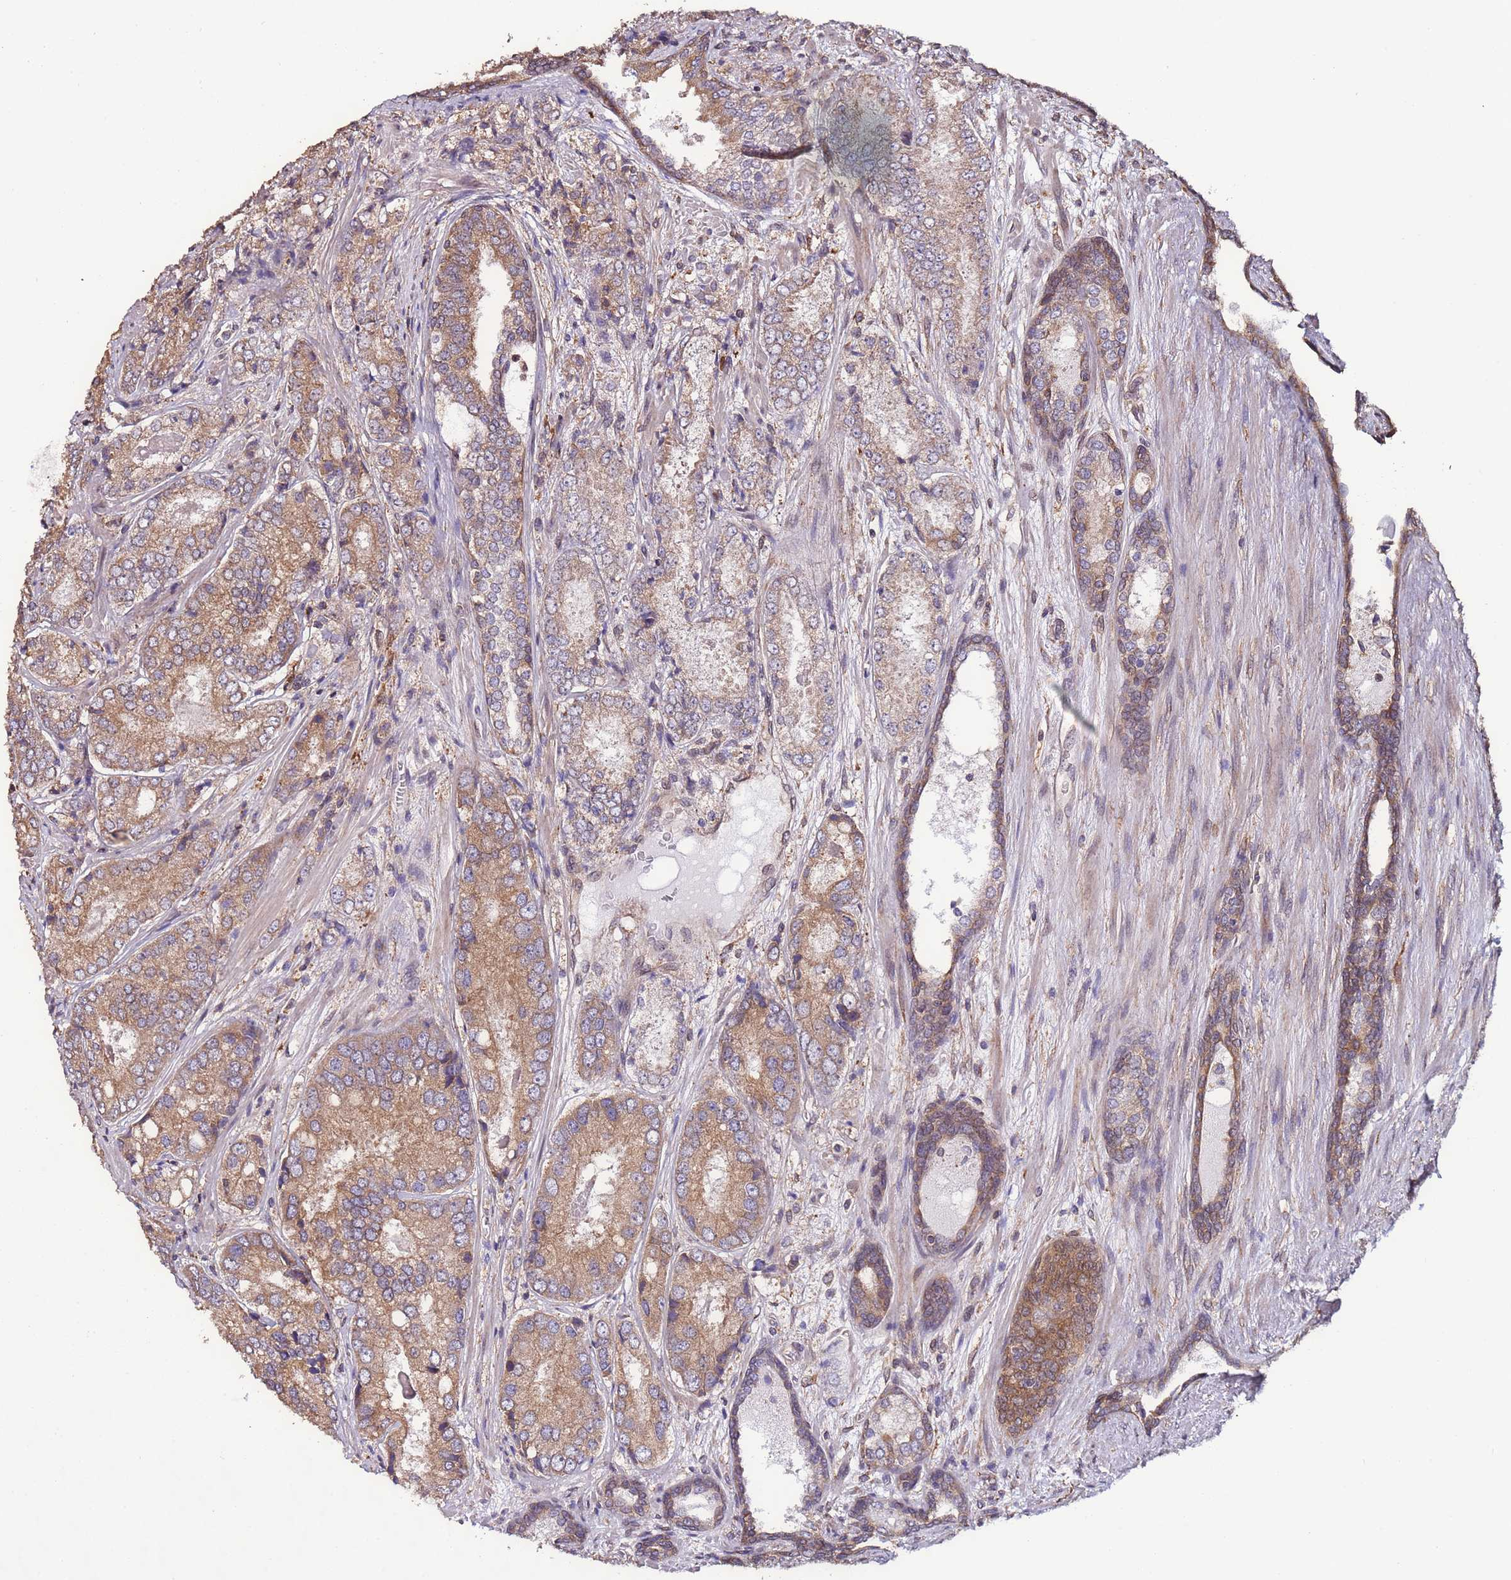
{"staining": {"intensity": "moderate", "quantity": "25%-75%", "location": "cytoplasmic/membranous"}, "tissue": "prostate cancer", "cell_type": "Tumor cells", "image_type": "cancer", "snomed": [{"axis": "morphology", "description": "Adenocarcinoma, High grade"}, {"axis": "topography", "description": "Prostate"}], "caption": "A brown stain shows moderate cytoplasmic/membranous positivity of a protein in human prostate high-grade adenocarcinoma tumor cells.", "gene": "SLC41A3", "patient": {"sex": "male", "age": 63}}